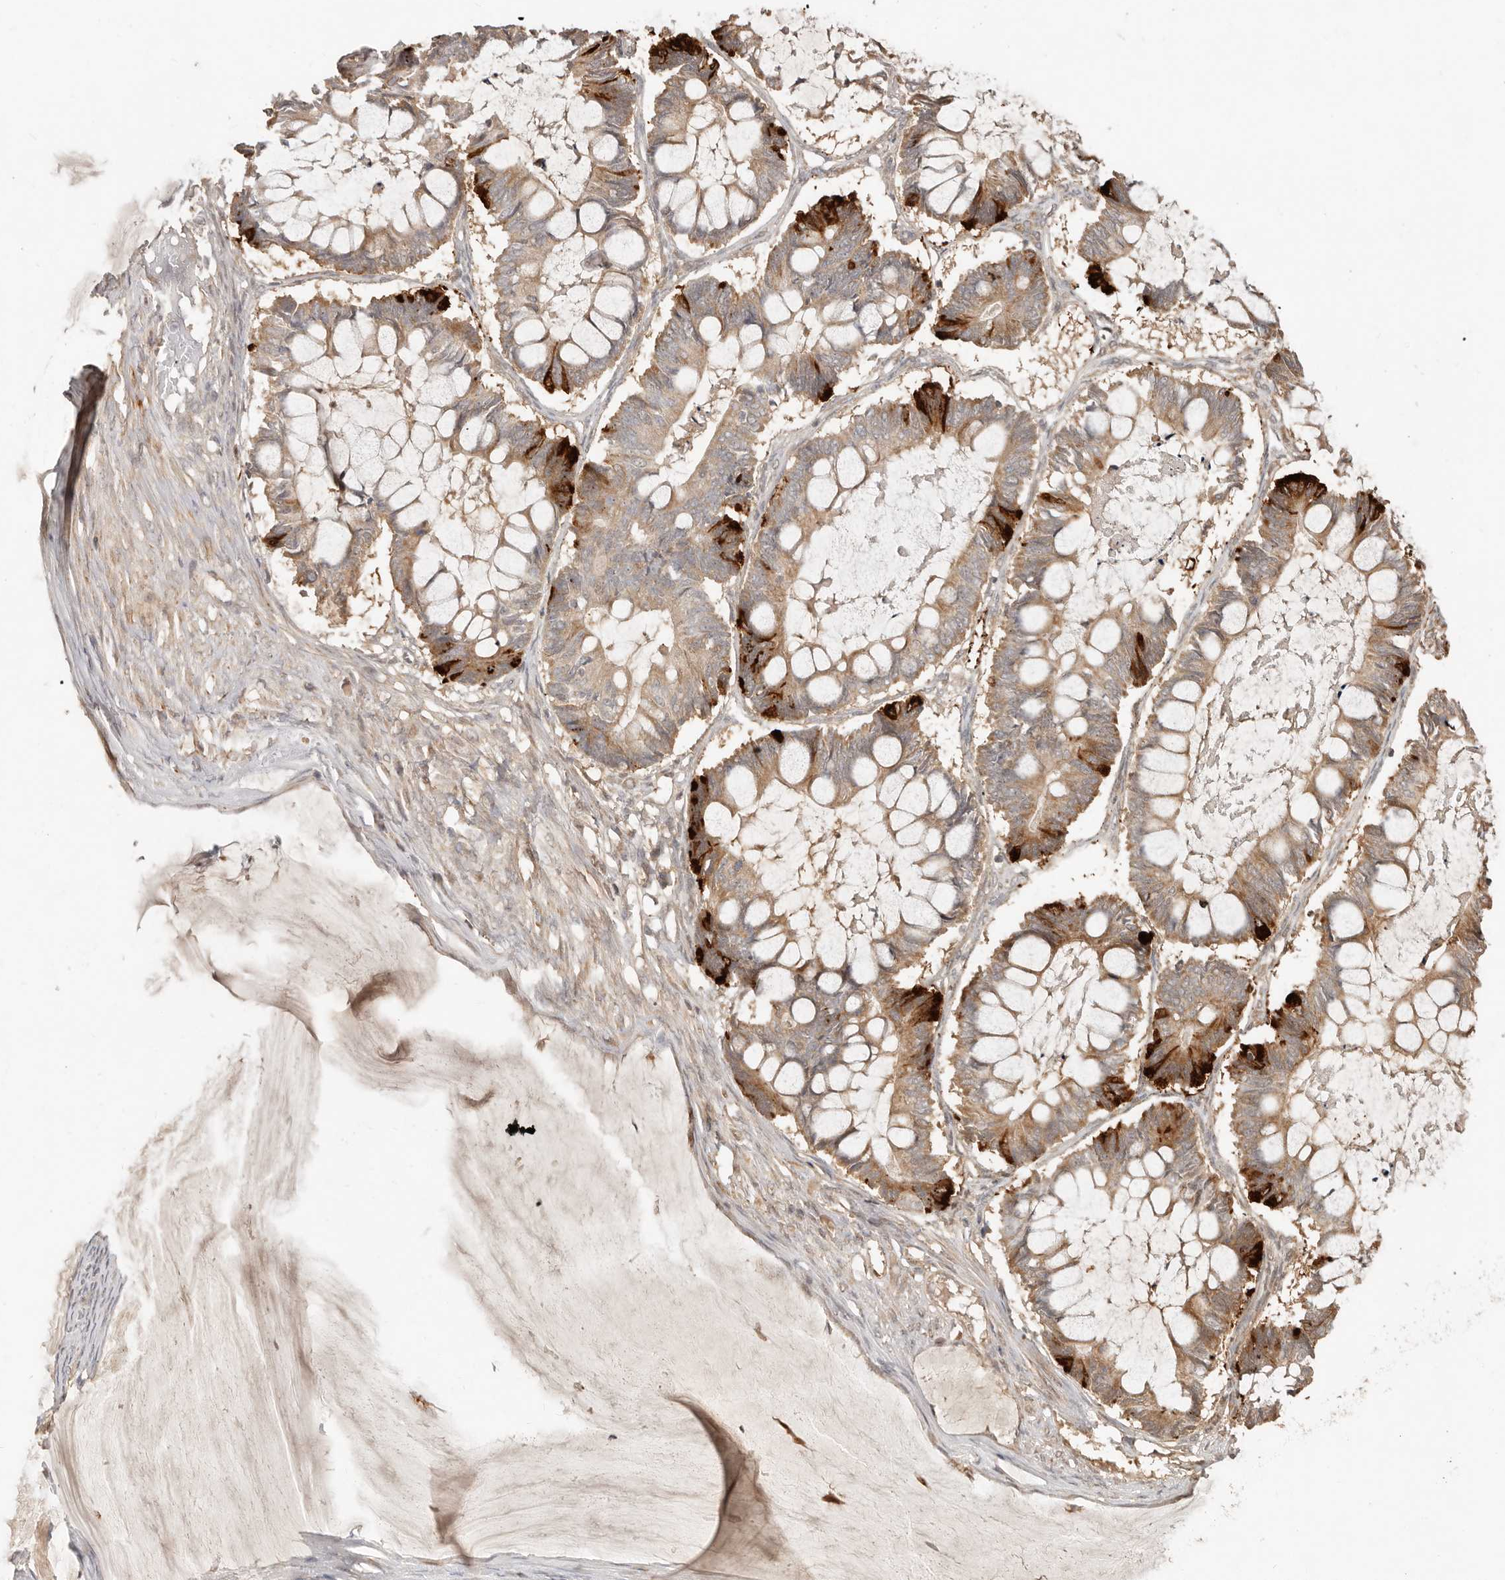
{"staining": {"intensity": "strong", "quantity": "25%-75%", "location": "cytoplasmic/membranous"}, "tissue": "ovarian cancer", "cell_type": "Tumor cells", "image_type": "cancer", "snomed": [{"axis": "morphology", "description": "Cystadenocarcinoma, mucinous, NOS"}, {"axis": "topography", "description": "Ovary"}], "caption": "This is an image of immunohistochemistry (IHC) staining of ovarian cancer (mucinous cystadenocarcinoma), which shows strong expression in the cytoplasmic/membranous of tumor cells.", "gene": "MTFR2", "patient": {"sex": "female", "age": 61}}